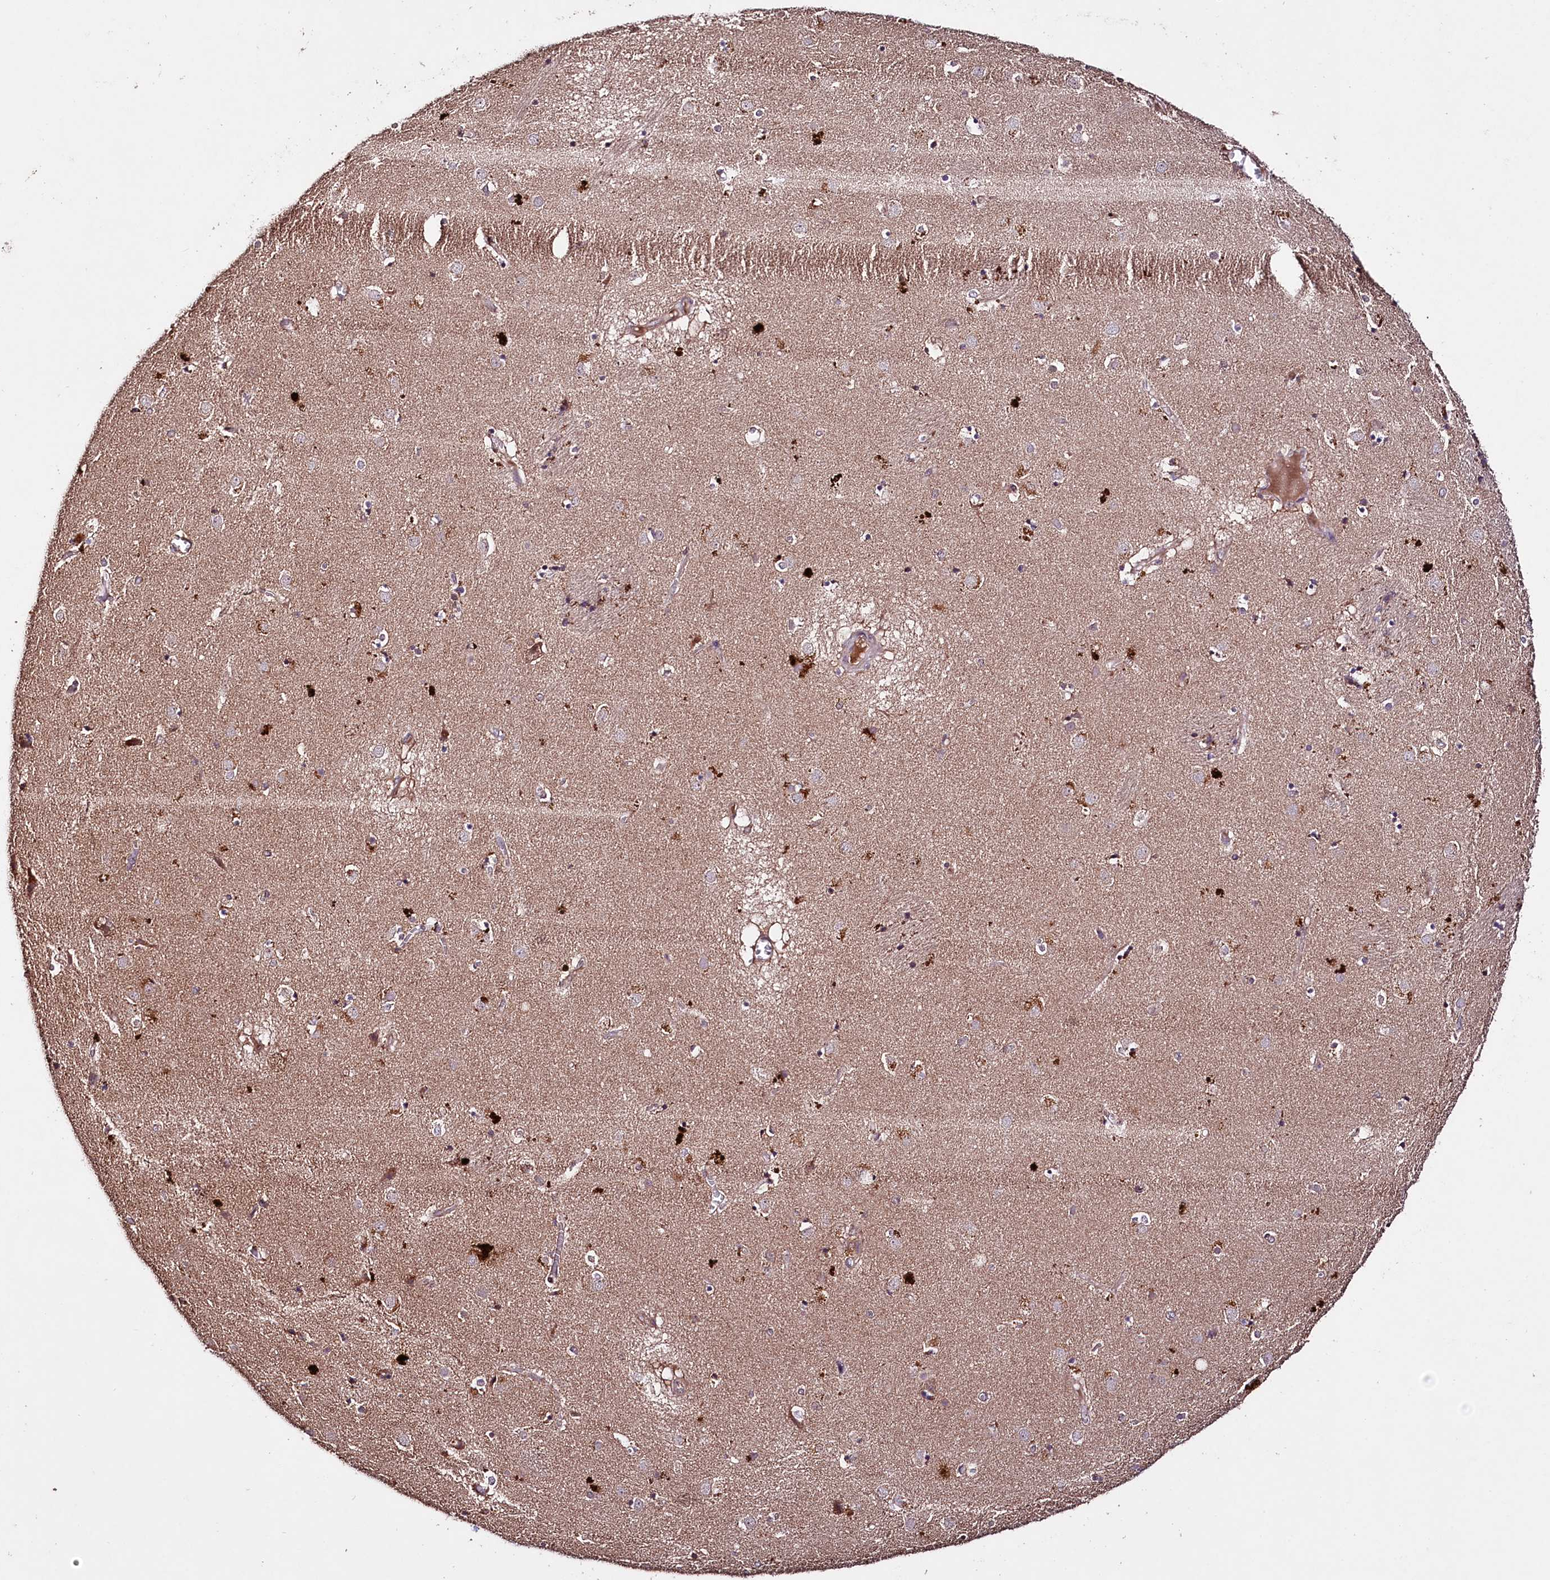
{"staining": {"intensity": "weak", "quantity": "<25%", "location": "cytoplasmic/membranous"}, "tissue": "caudate", "cell_type": "Glial cells", "image_type": "normal", "snomed": [{"axis": "morphology", "description": "Normal tissue, NOS"}, {"axis": "topography", "description": "Lateral ventricle wall"}], "caption": "IHC micrograph of benign caudate stained for a protein (brown), which reveals no positivity in glial cells.", "gene": "TNPO3", "patient": {"sex": "male", "age": 70}}